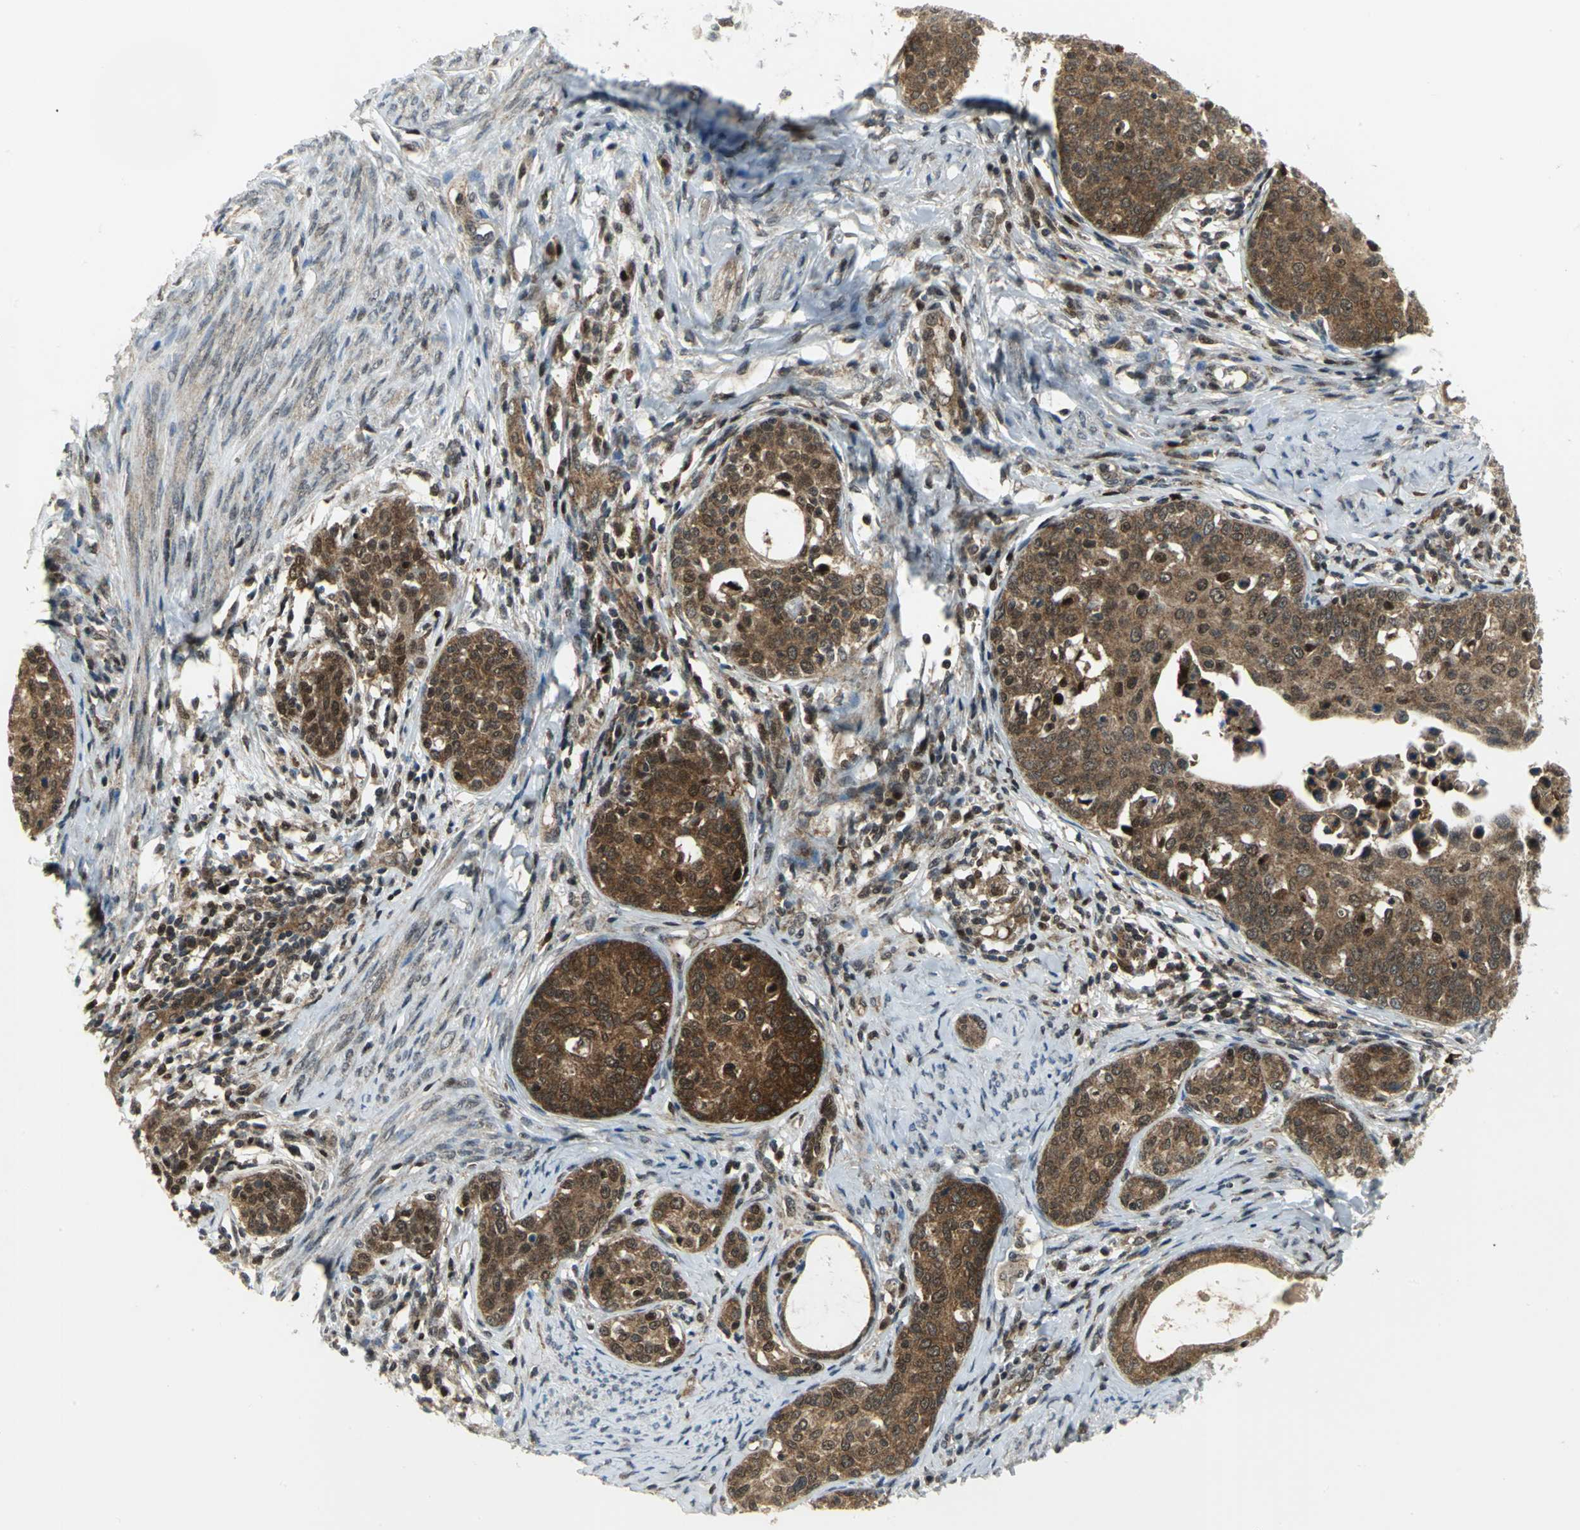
{"staining": {"intensity": "moderate", "quantity": ">75%", "location": "cytoplasmic/membranous,nuclear"}, "tissue": "cervical cancer", "cell_type": "Tumor cells", "image_type": "cancer", "snomed": [{"axis": "morphology", "description": "Squamous cell carcinoma, NOS"}, {"axis": "morphology", "description": "Adenocarcinoma, NOS"}, {"axis": "topography", "description": "Cervix"}], "caption": "Squamous cell carcinoma (cervical) stained with immunohistochemistry displays moderate cytoplasmic/membranous and nuclear positivity in approximately >75% of tumor cells.", "gene": "PSMA4", "patient": {"sex": "female", "age": 52}}